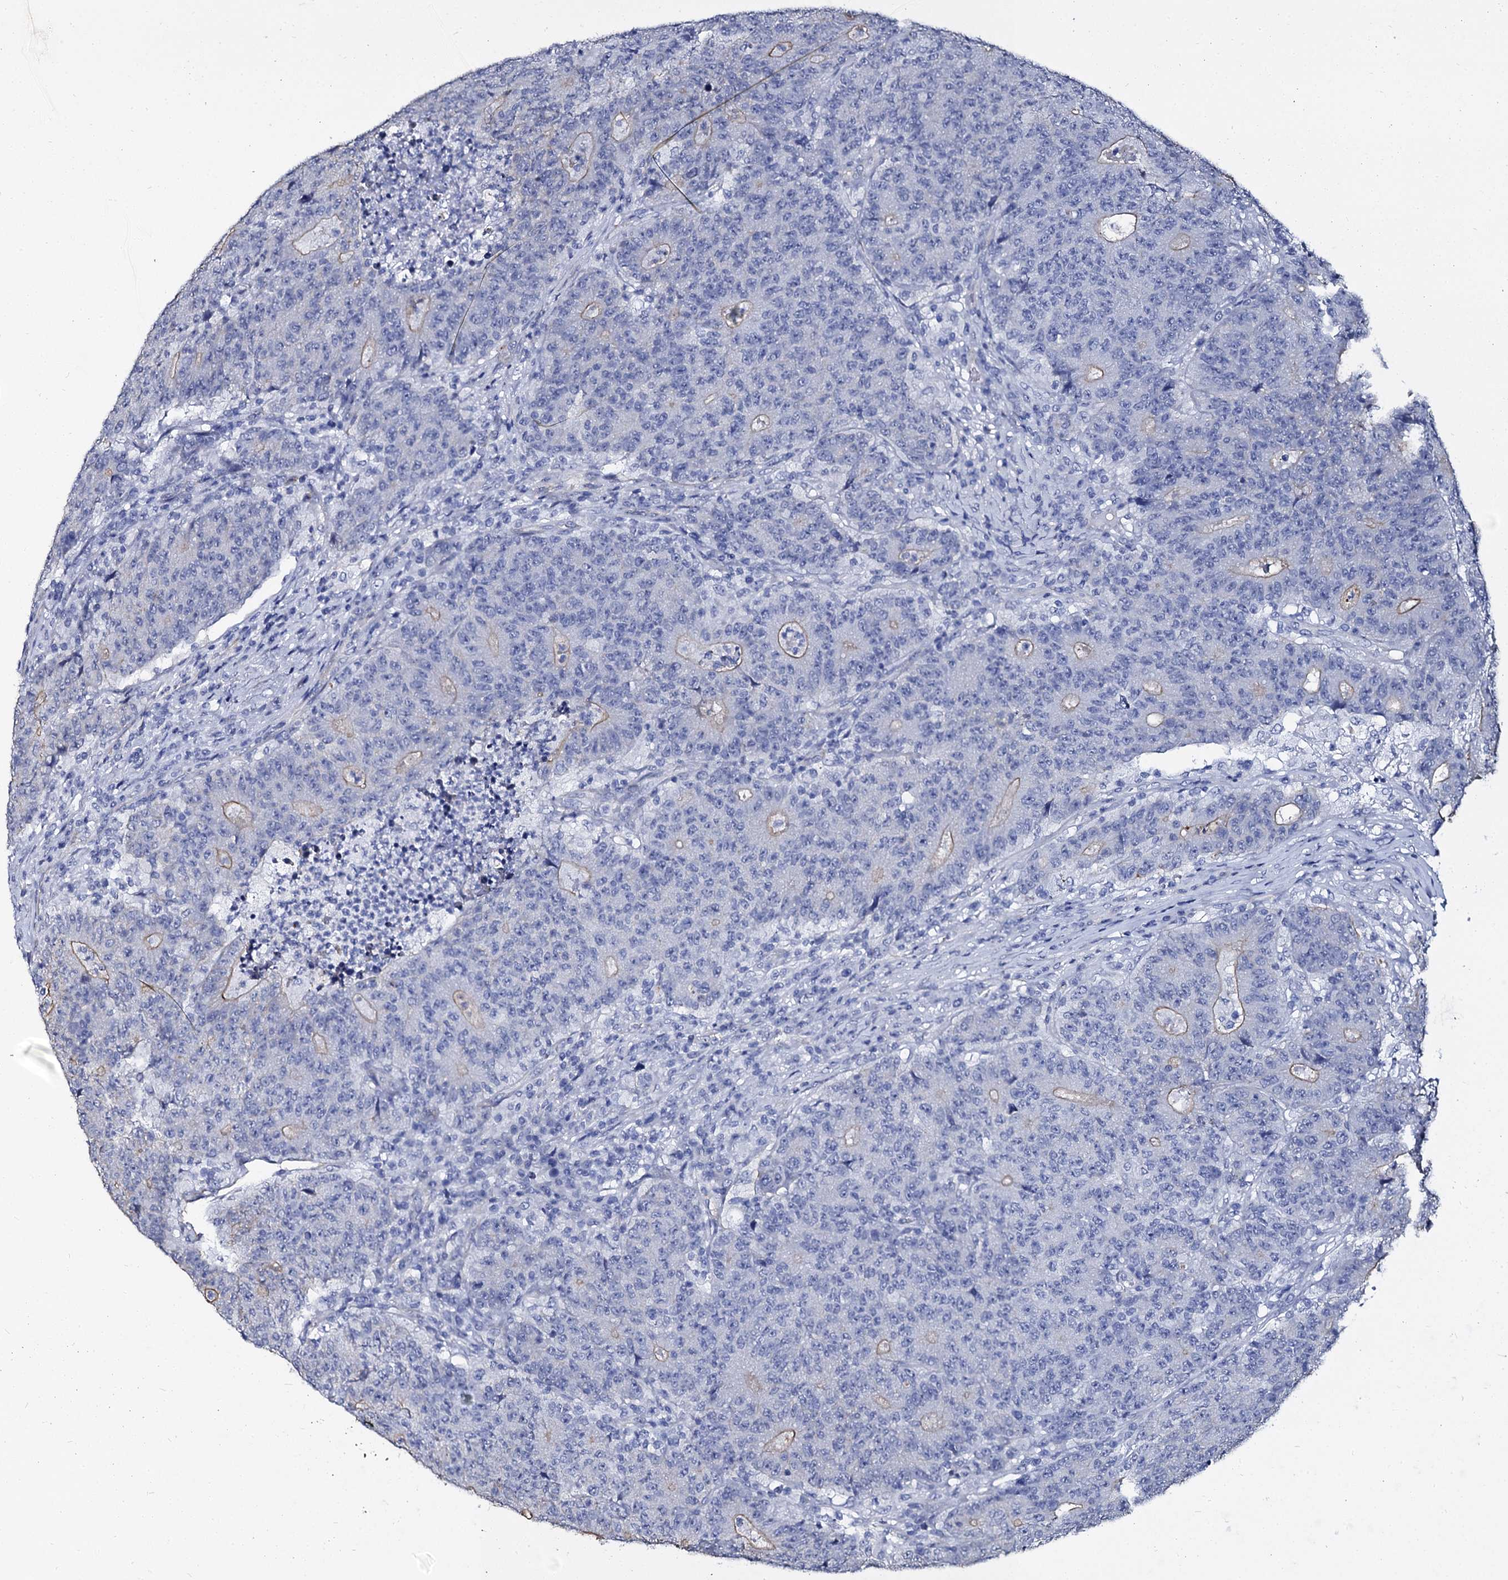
{"staining": {"intensity": "moderate", "quantity": "<25%", "location": "cytoplasmic/membranous"}, "tissue": "colorectal cancer", "cell_type": "Tumor cells", "image_type": "cancer", "snomed": [{"axis": "morphology", "description": "Adenocarcinoma, NOS"}, {"axis": "topography", "description": "Colon"}], "caption": "The immunohistochemical stain shows moderate cytoplasmic/membranous positivity in tumor cells of adenocarcinoma (colorectal) tissue.", "gene": "CBFB", "patient": {"sex": "female", "age": 75}}